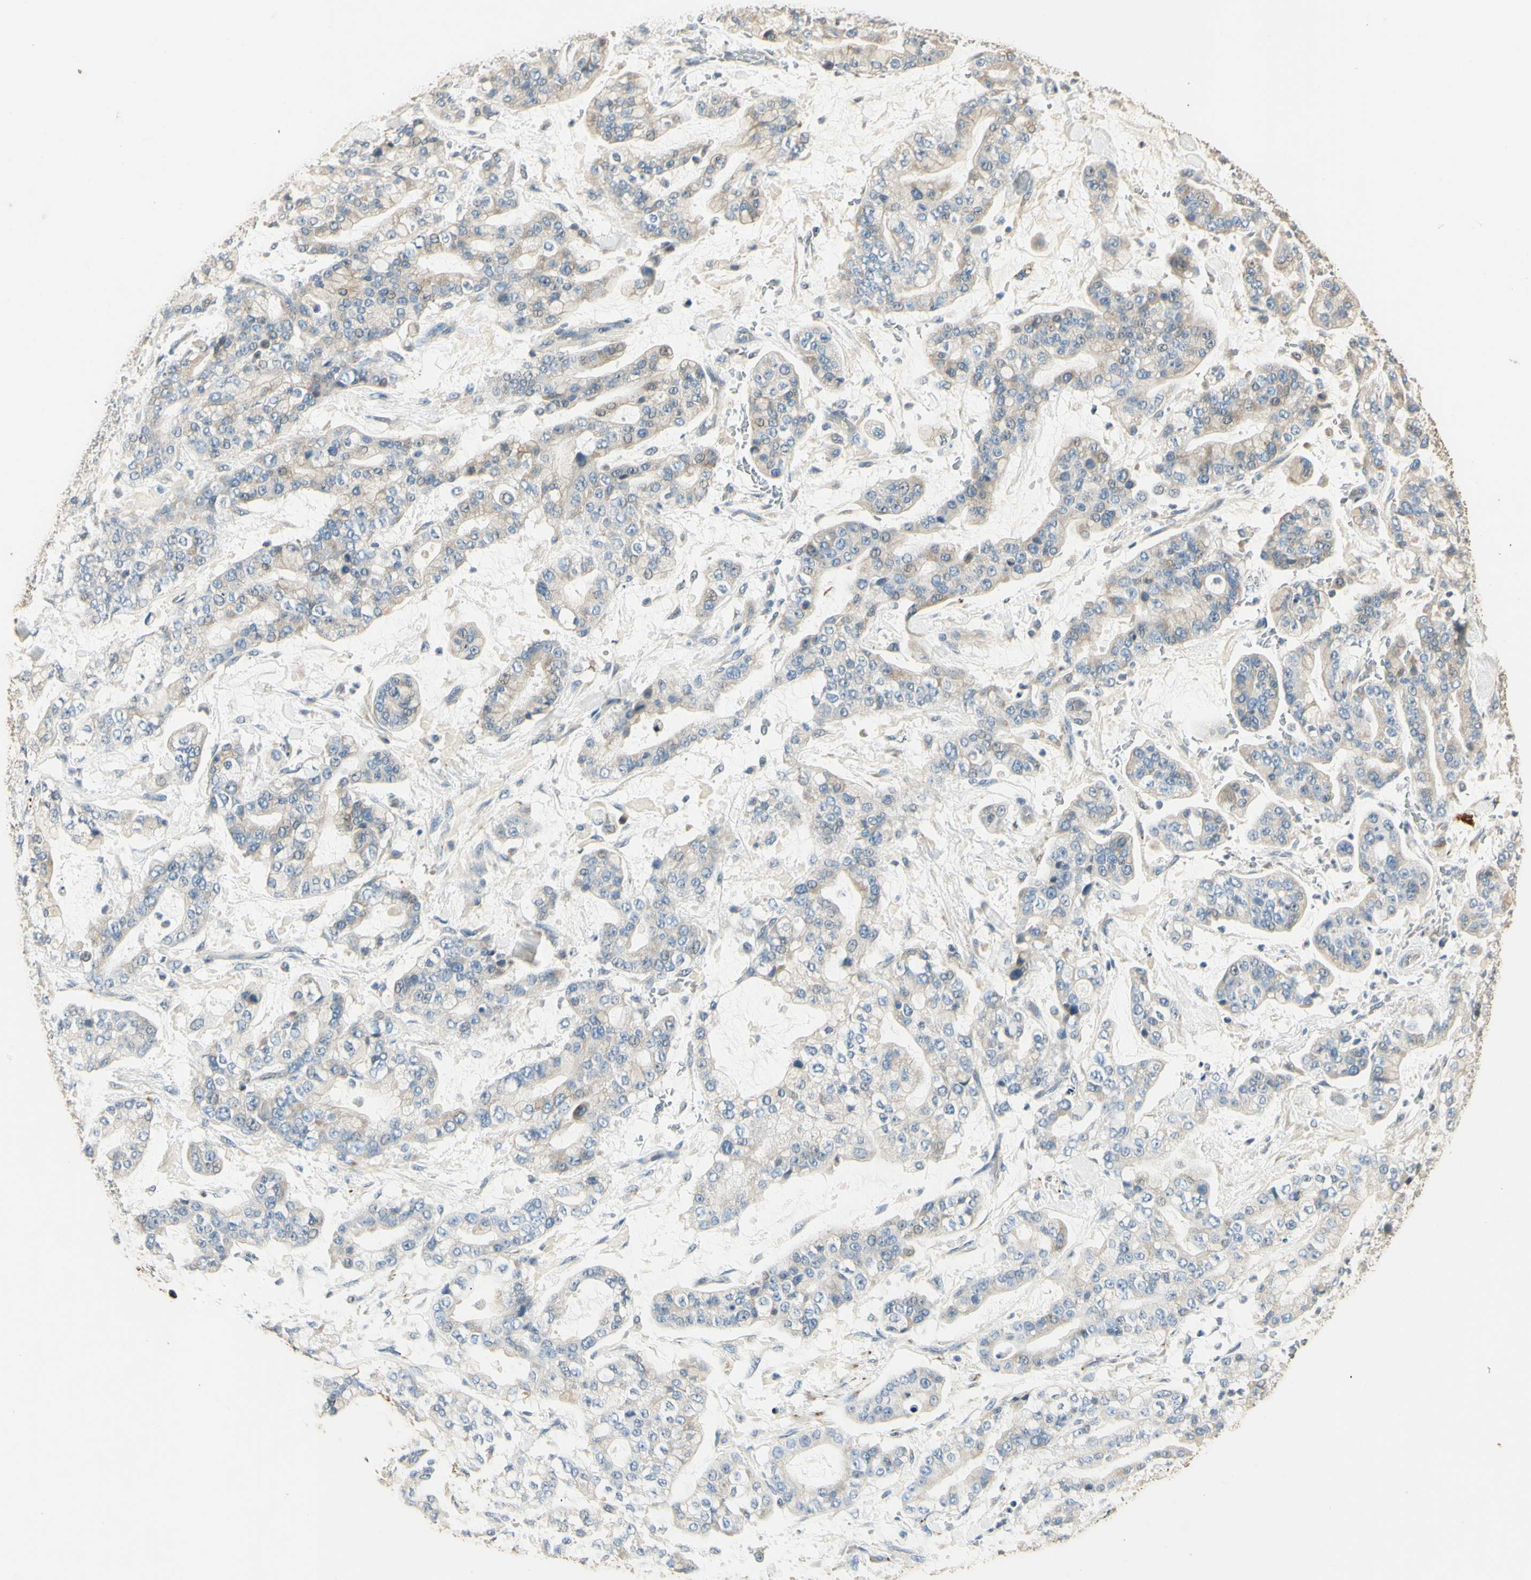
{"staining": {"intensity": "negative", "quantity": "none", "location": "none"}, "tissue": "stomach cancer", "cell_type": "Tumor cells", "image_type": "cancer", "snomed": [{"axis": "morphology", "description": "Normal tissue, NOS"}, {"axis": "morphology", "description": "Adenocarcinoma, NOS"}, {"axis": "topography", "description": "Stomach, upper"}, {"axis": "topography", "description": "Stomach"}], "caption": "Protein analysis of stomach adenocarcinoma shows no significant staining in tumor cells.", "gene": "ARHGEF17", "patient": {"sex": "male", "age": 76}}